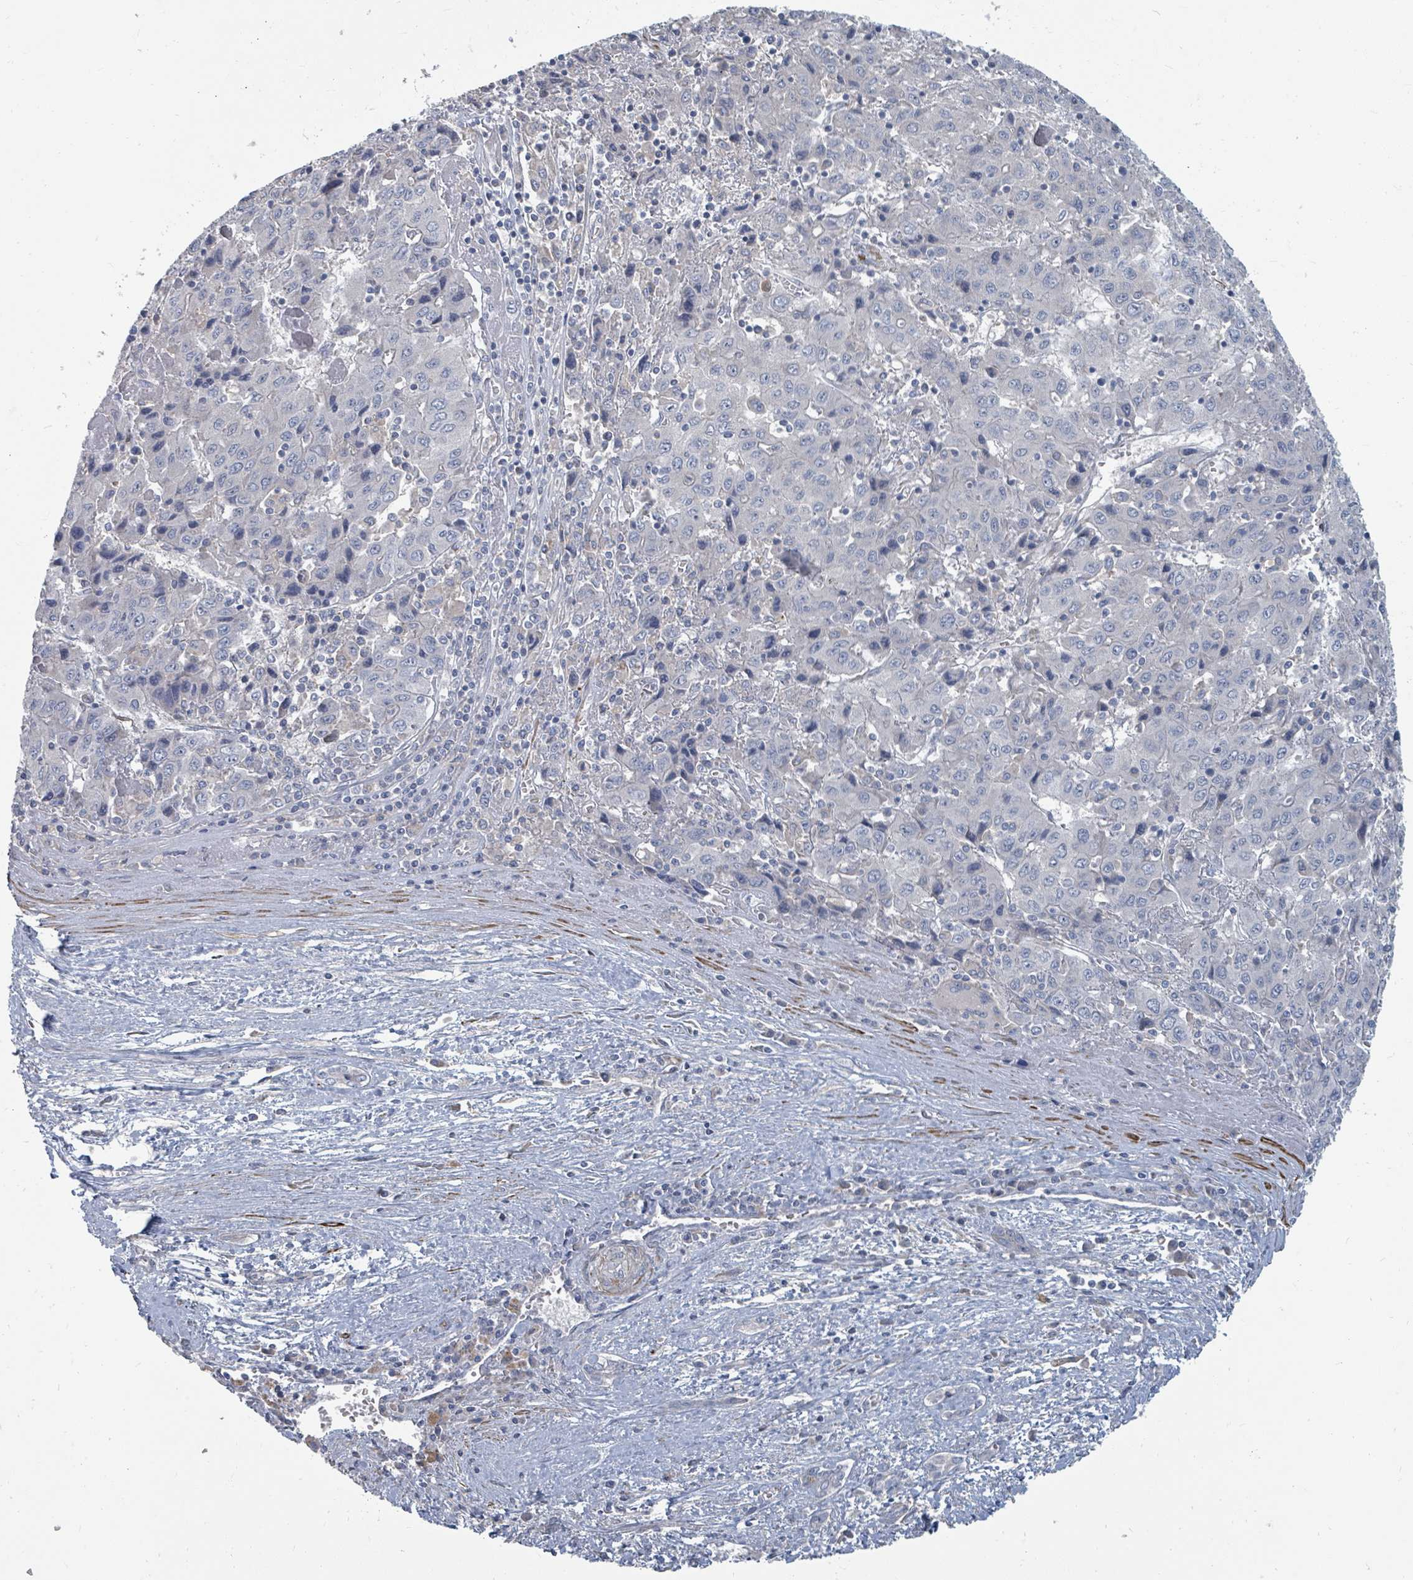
{"staining": {"intensity": "negative", "quantity": "none", "location": "none"}, "tissue": "liver cancer", "cell_type": "Tumor cells", "image_type": "cancer", "snomed": [{"axis": "morphology", "description": "Carcinoma, Hepatocellular, NOS"}, {"axis": "topography", "description": "Liver"}], "caption": "Tumor cells are negative for protein expression in human liver hepatocellular carcinoma.", "gene": "ARGFX", "patient": {"sex": "female", "age": 53}}